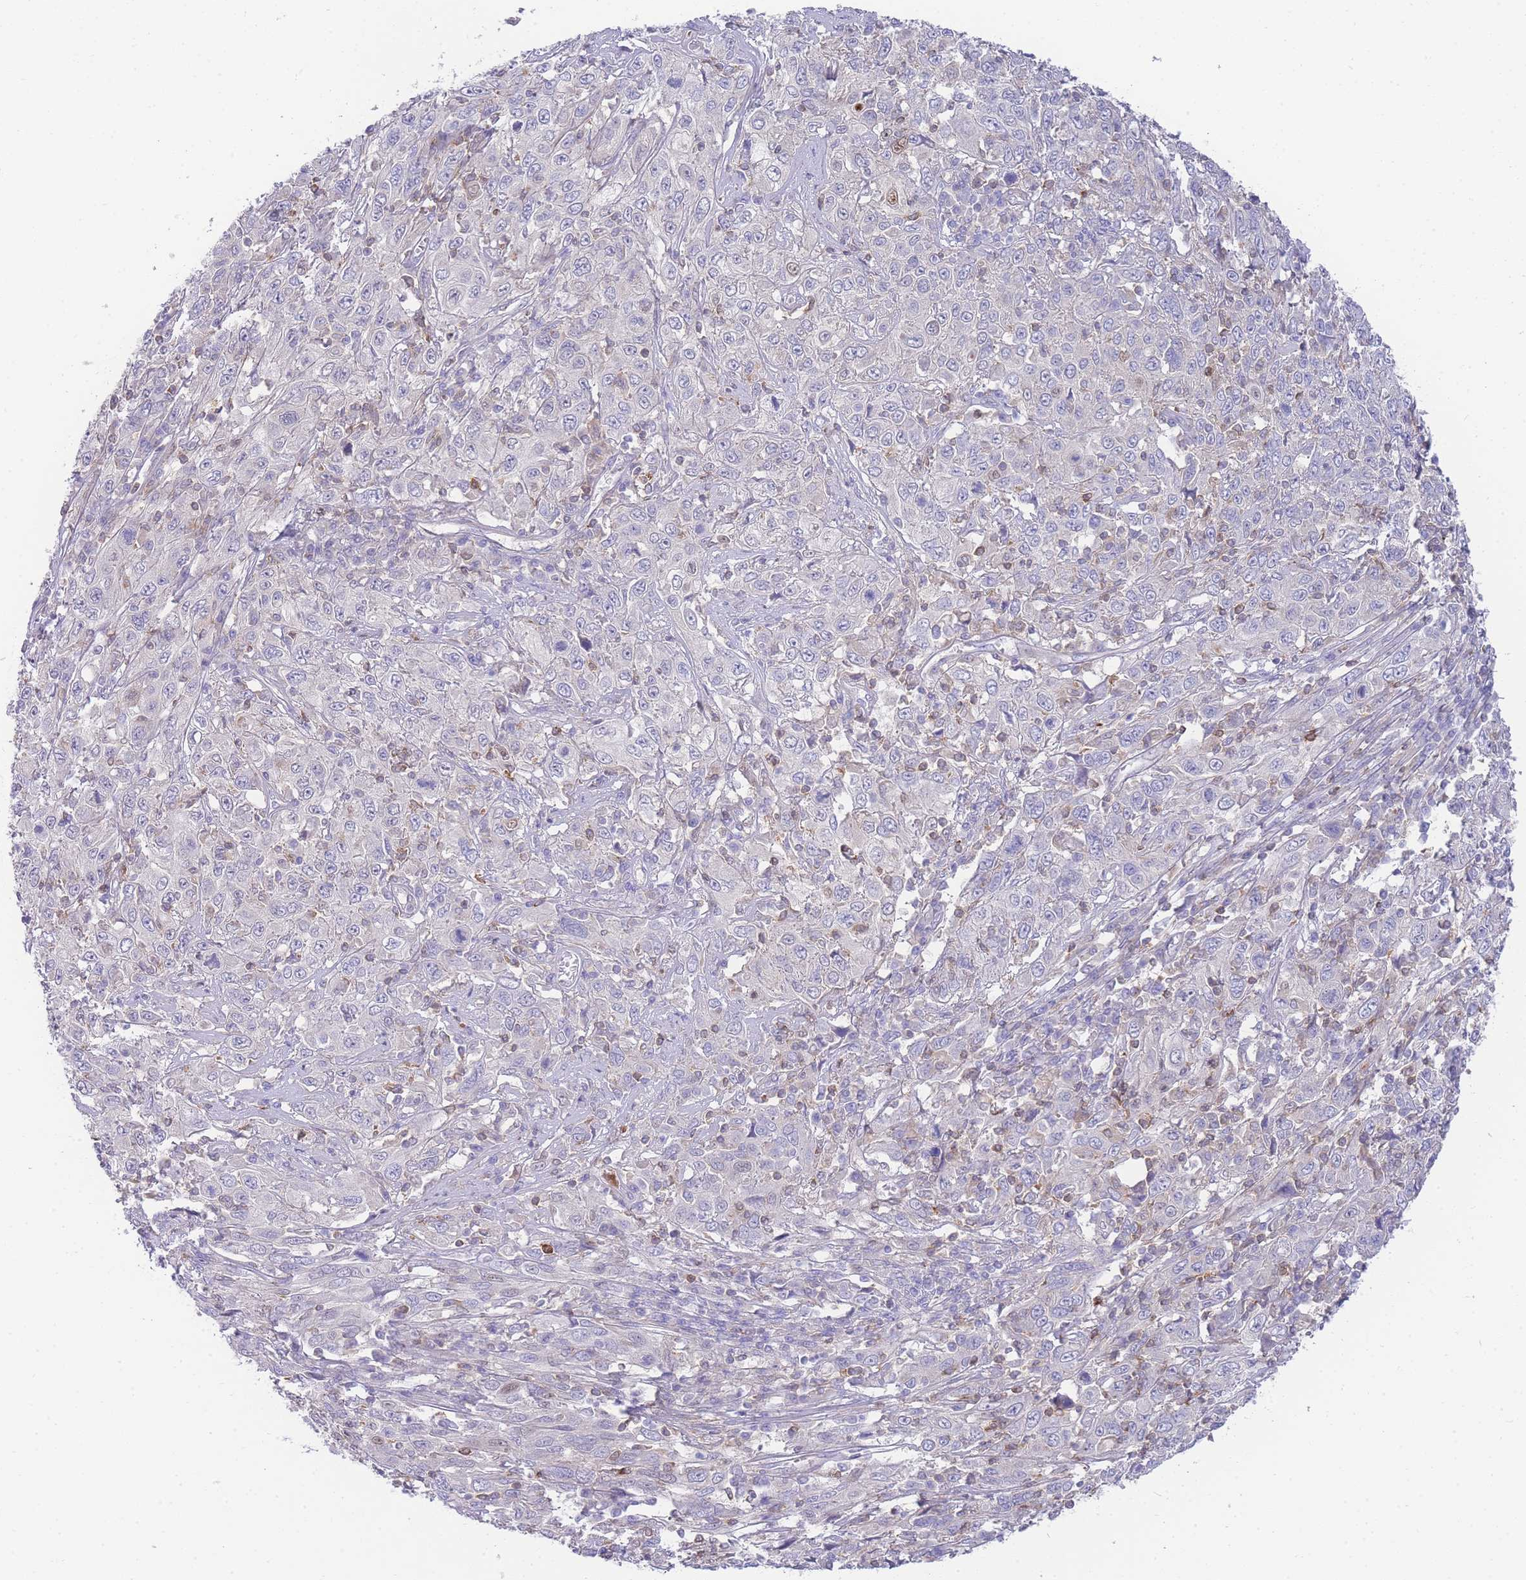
{"staining": {"intensity": "negative", "quantity": "none", "location": "none"}, "tissue": "cervical cancer", "cell_type": "Tumor cells", "image_type": "cancer", "snomed": [{"axis": "morphology", "description": "Squamous cell carcinoma, NOS"}, {"axis": "topography", "description": "Cervix"}], "caption": "Squamous cell carcinoma (cervical) was stained to show a protein in brown. There is no significant positivity in tumor cells. Nuclei are stained in blue.", "gene": "FBN3", "patient": {"sex": "female", "age": 46}}